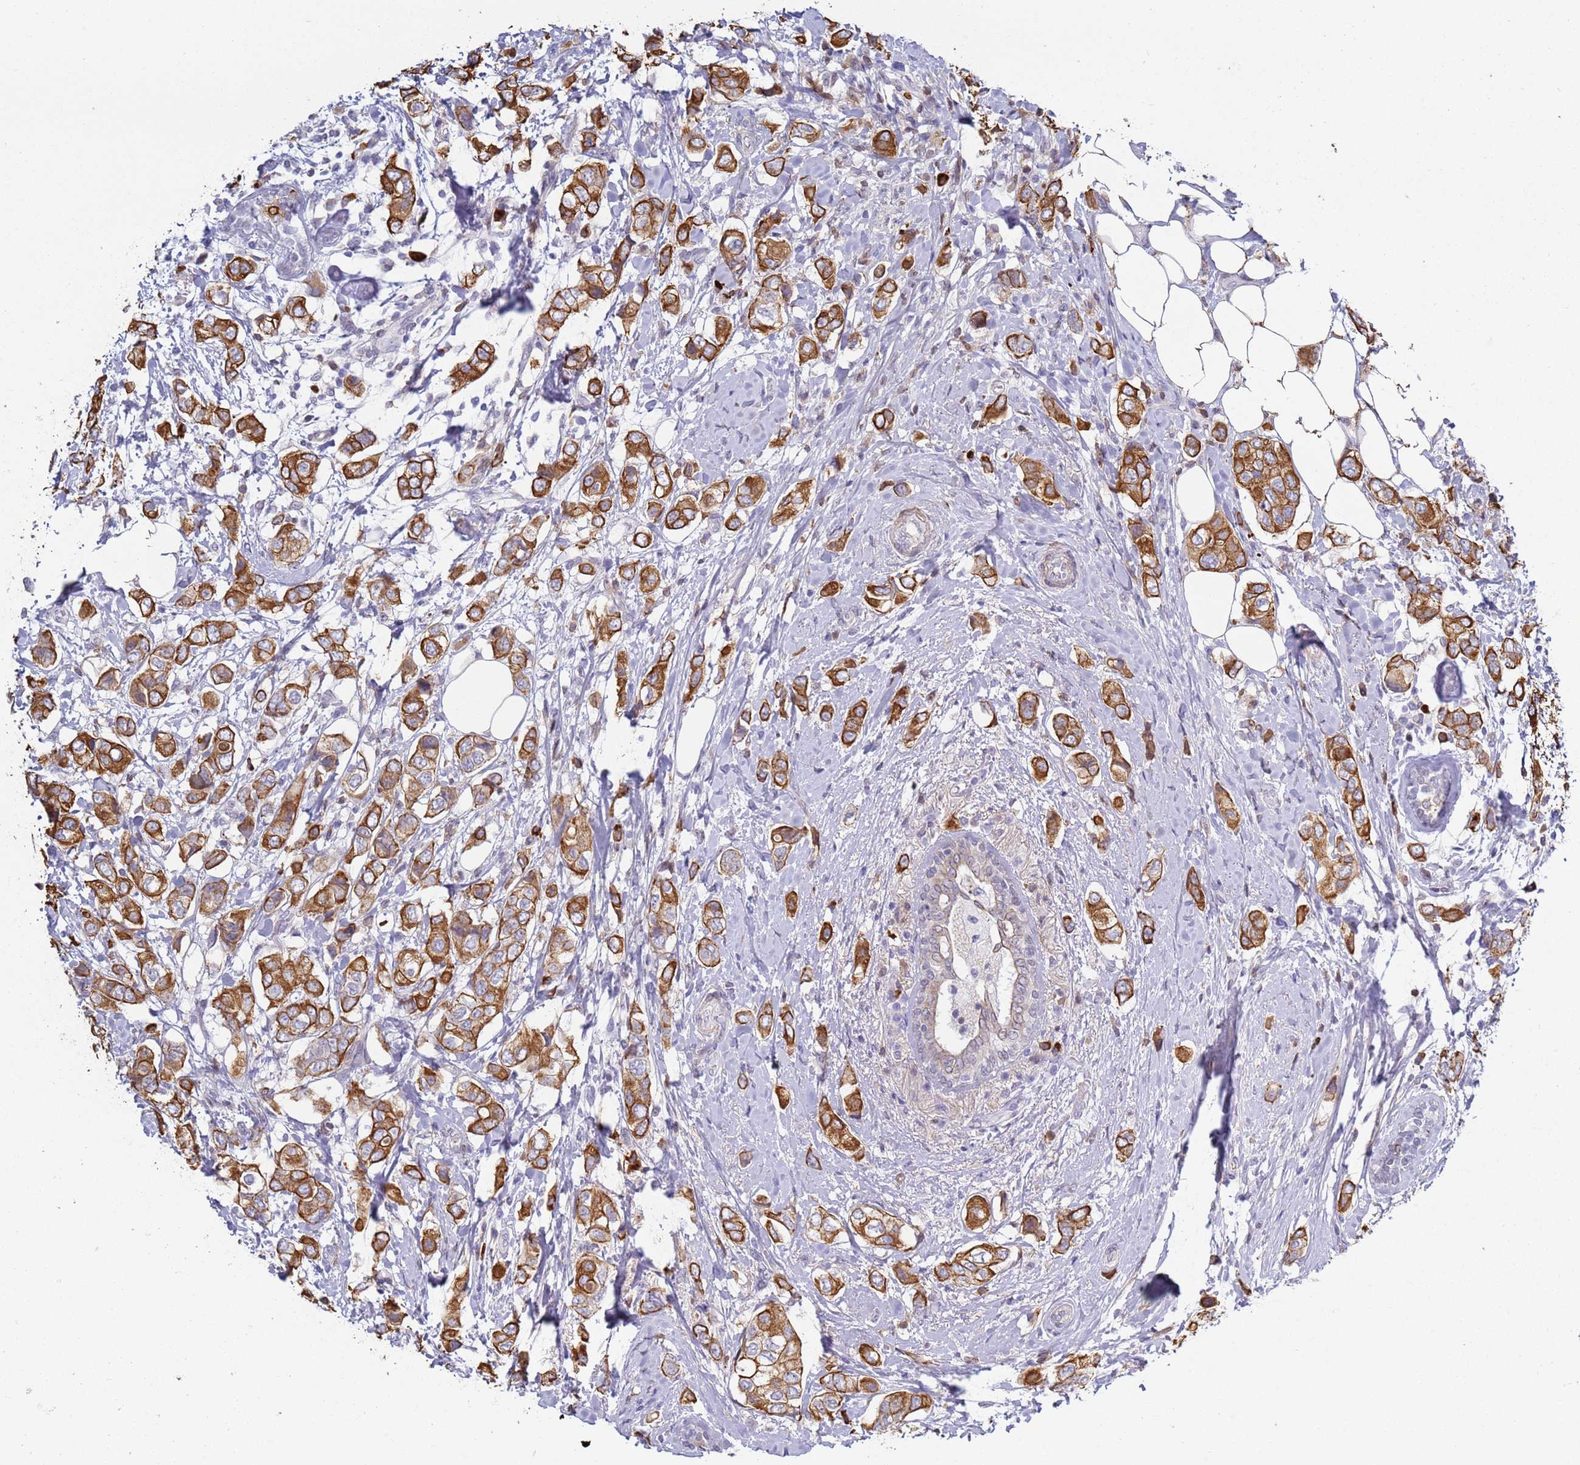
{"staining": {"intensity": "strong", "quantity": ">75%", "location": "cytoplasmic/membranous"}, "tissue": "breast cancer", "cell_type": "Tumor cells", "image_type": "cancer", "snomed": [{"axis": "morphology", "description": "Lobular carcinoma"}, {"axis": "topography", "description": "Breast"}], "caption": "Immunohistochemical staining of human lobular carcinoma (breast) reveals strong cytoplasmic/membranous protein positivity in approximately >75% of tumor cells.", "gene": "NPAP1", "patient": {"sex": "female", "age": 51}}